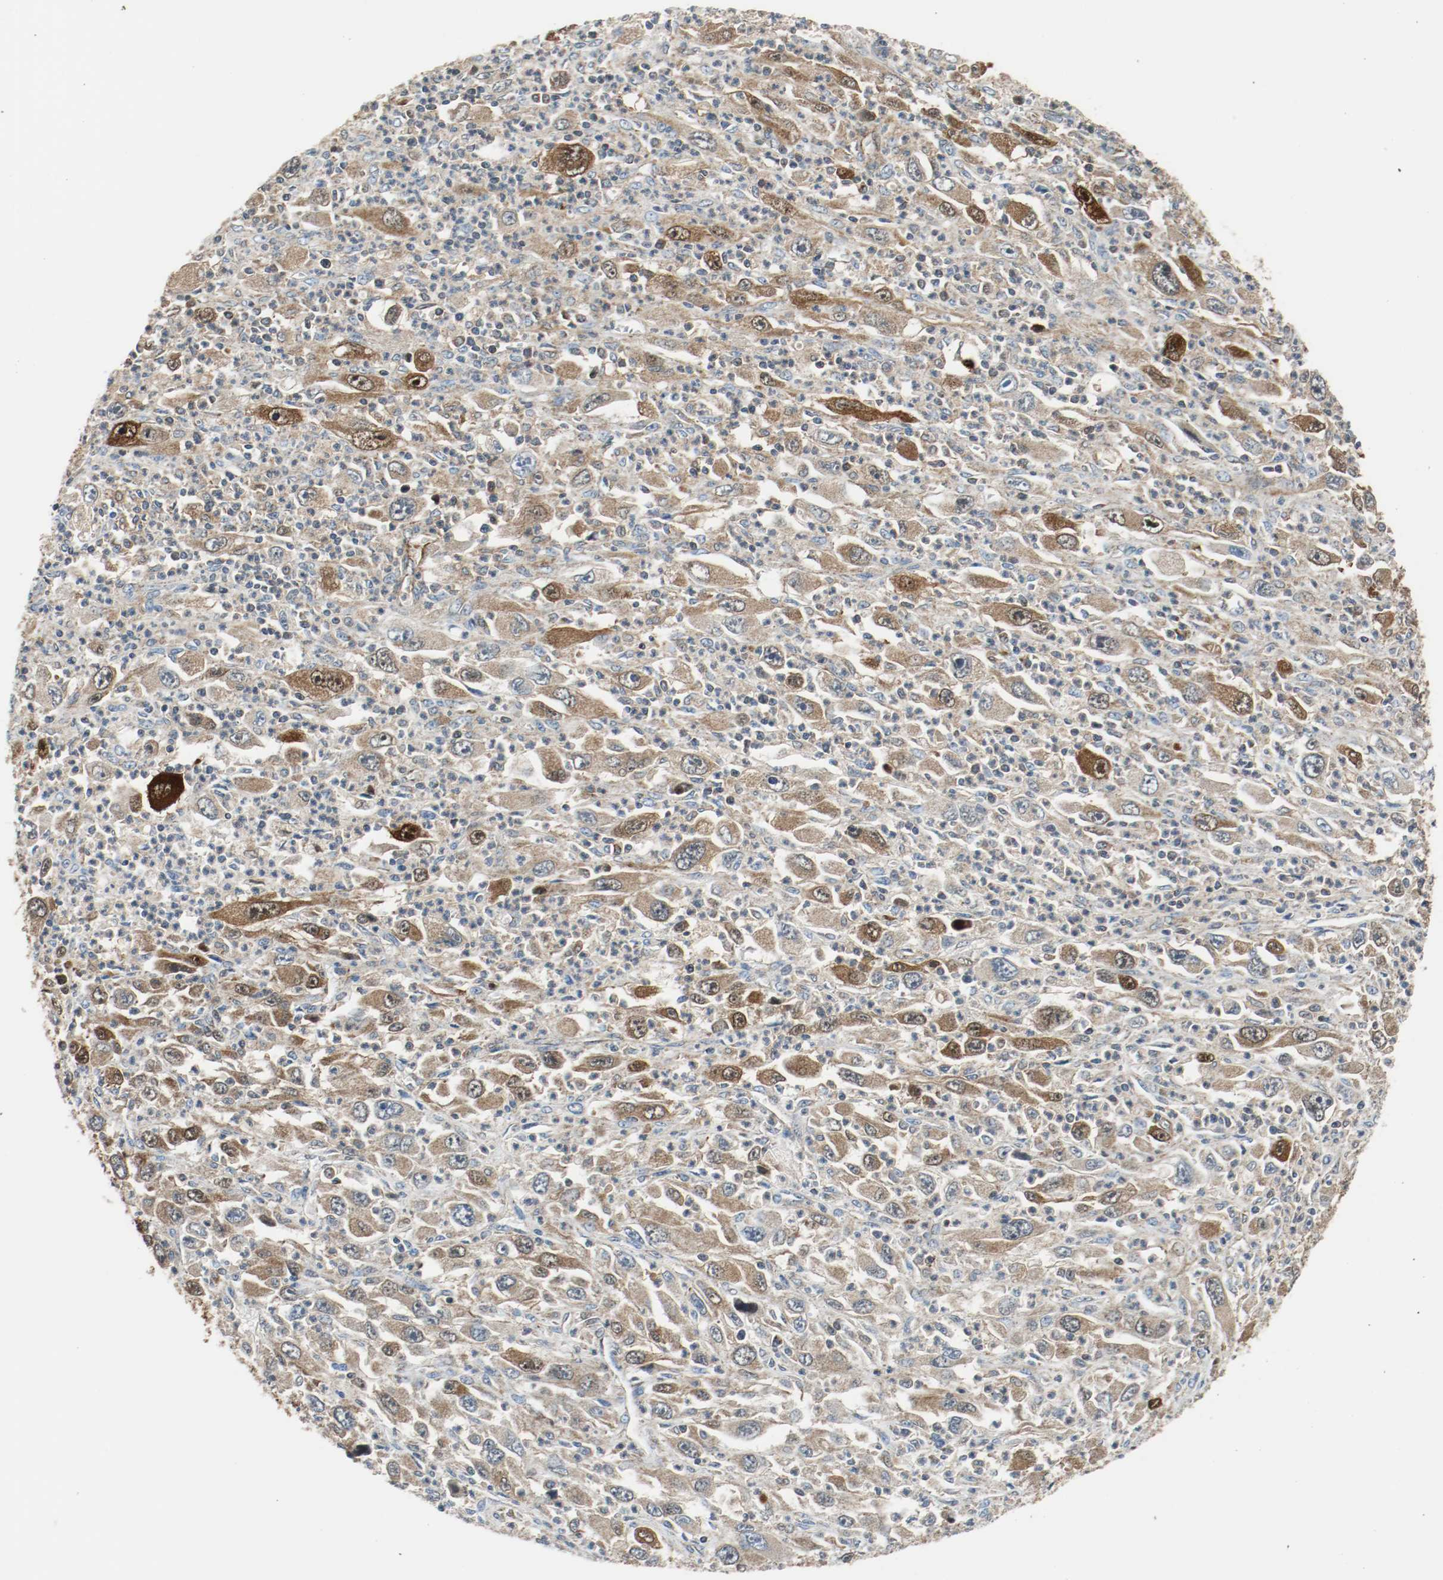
{"staining": {"intensity": "moderate", "quantity": ">75%", "location": "cytoplasmic/membranous,nuclear"}, "tissue": "melanoma", "cell_type": "Tumor cells", "image_type": "cancer", "snomed": [{"axis": "morphology", "description": "Malignant melanoma, Metastatic site"}, {"axis": "topography", "description": "Skin"}], "caption": "Approximately >75% of tumor cells in human melanoma show moderate cytoplasmic/membranous and nuclear protein staining as visualized by brown immunohistochemical staining.", "gene": "TXNRD1", "patient": {"sex": "female", "age": 56}}